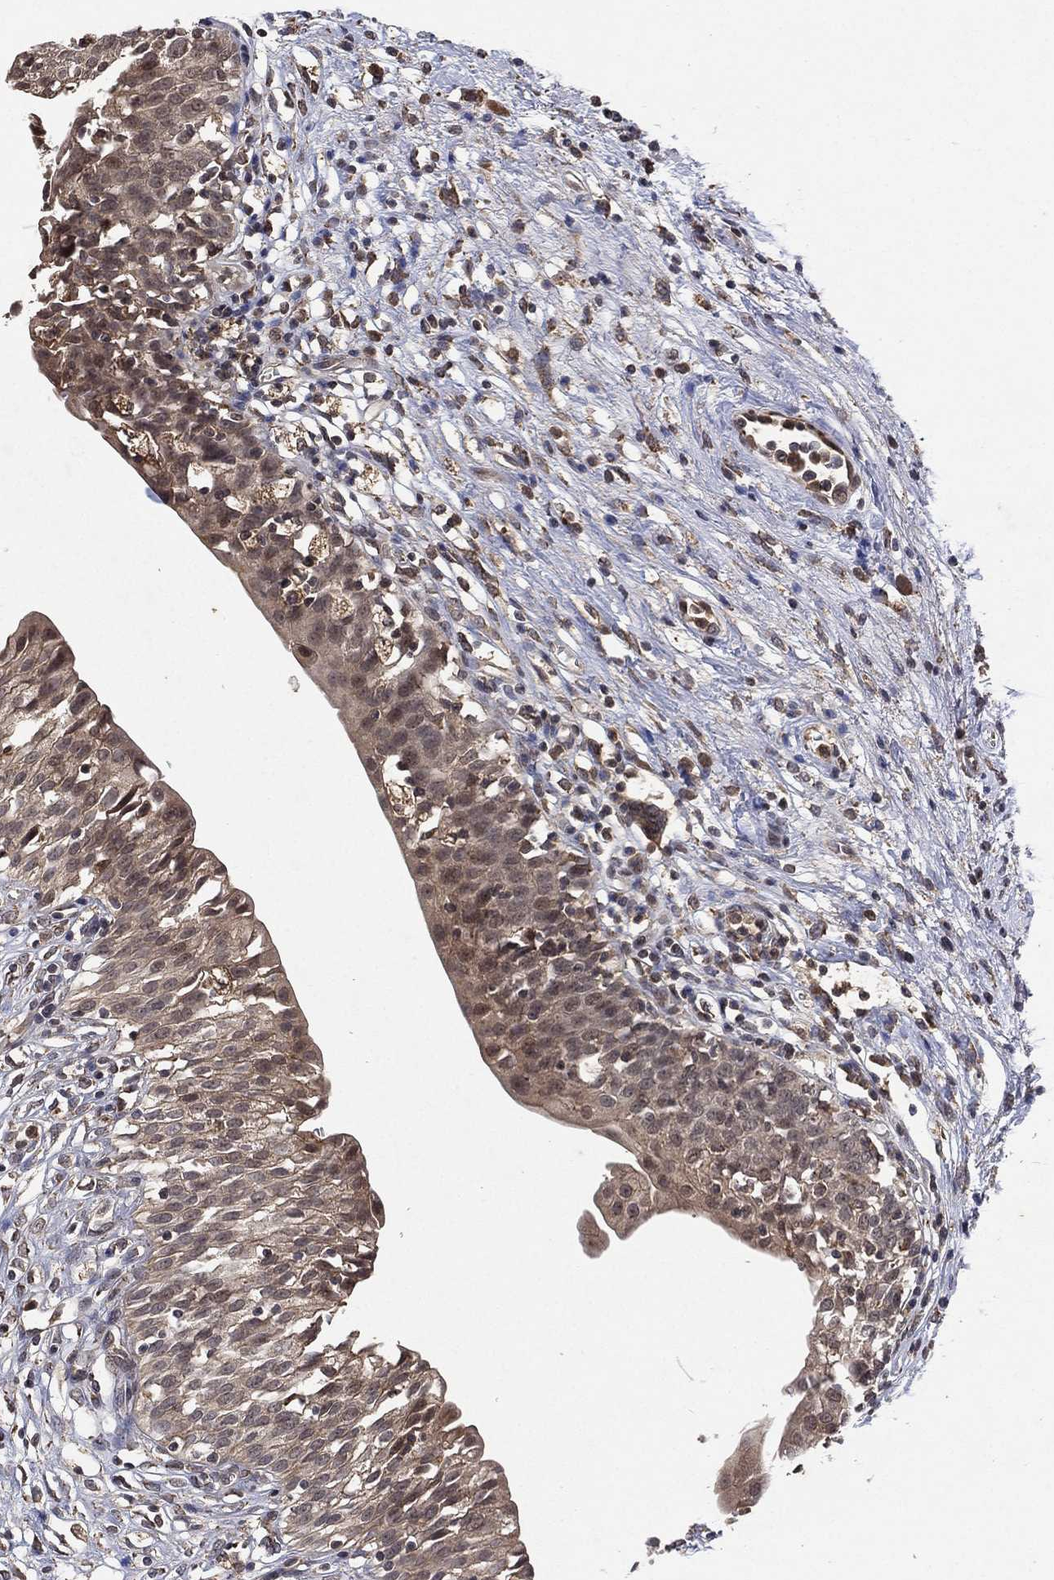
{"staining": {"intensity": "weak", "quantity": "25%-75%", "location": "cytoplasmic/membranous"}, "tissue": "urinary bladder", "cell_type": "Urothelial cells", "image_type": "normal", "snomed": [{"axis": "morphology", "description": "Normal tissue, NOS"}, {"axis": "topography", "description": "Urinary bladder"}], "caption": "Urinary bladder stained with a brown dye displays weak cytoplasmic/membranous positive positivity in approximately 25%-75% of urothelial cells.", "gene": "ATG4B", "patient": {"sex": "male", "age": 76}}